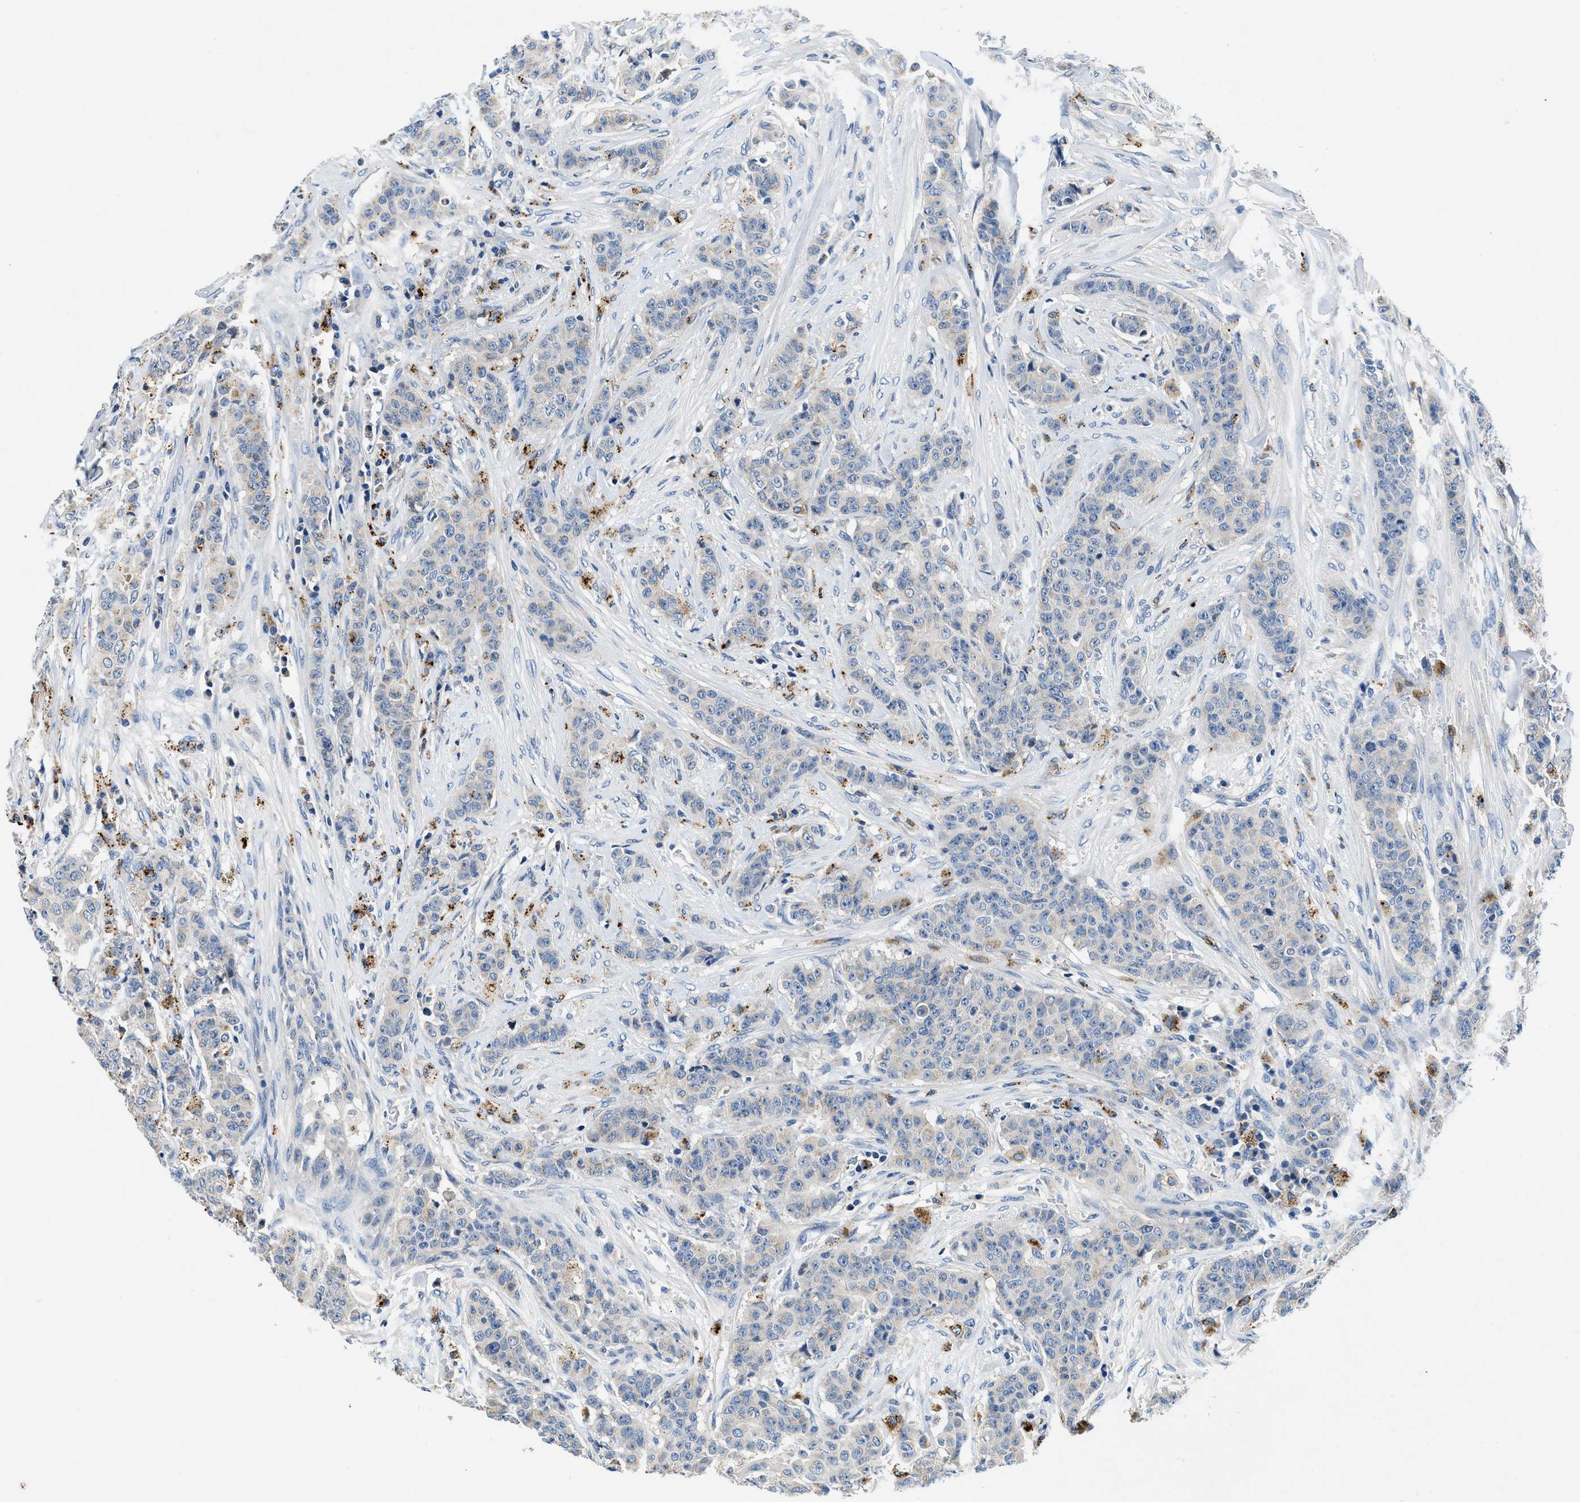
{"staining": {"intensity": "weak", "quantity": "<25%", "location": "cytoplasmic/membranous"}, "tissue": "breast cancer", "cell_type": "Tumor cells", "image_type": "cancer", "snomed": [{"axis": "morphology", "description": "Normal tissue, NOS"}, {"axis": "morphology", "description": "Duct carcinoma"}, {"axis": "topography", "description": "Breast"}], "caption": "Immunohistochemistry photomicrograph of human breast cancer stained for a protein (brown), which reveals no positivity in tumor cells. Brightfield microscopy of IHC stained with DAB (3,3'-diaminobenzidine) (brown) and hematoxylin (blue), captured at high magnification.", "gene": "ADGRE3", "patient": {"sex": "female", "age": 40}}